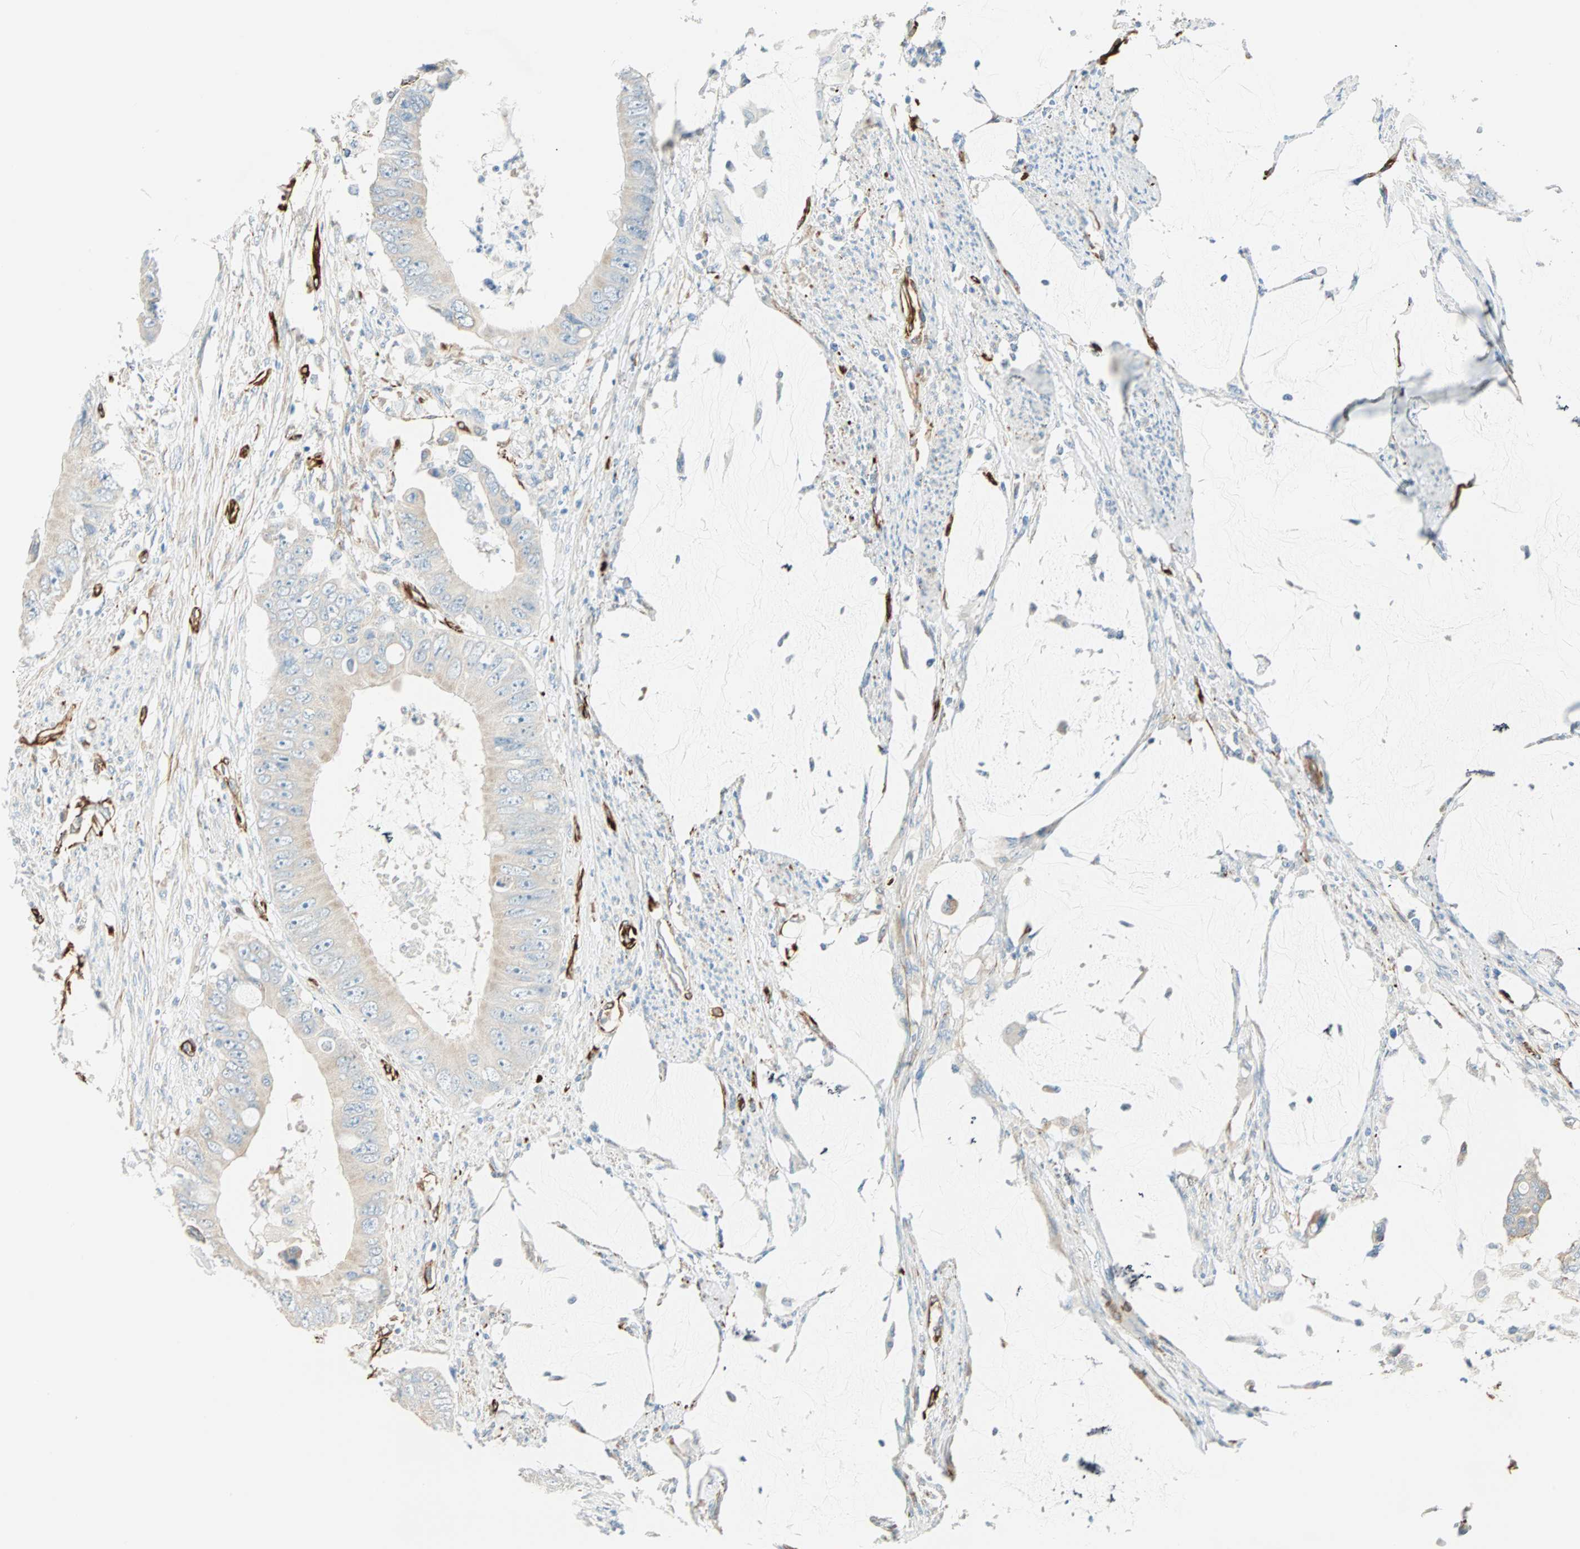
{"staining": {"intensity": "weak", "quantity": "<25%", "location": "cytoplasmic/membranous"}, "tissue": "colorectal cancer", "cell_type": "Tumor cells", "image_type": "cancer", "snomed": [{"axis": "morphology", "description": "Adenocarcinoma, NOS"}, {"axis": "topography", "description": "Rectum"}], "caption": "Immunohistochemistry (IHC) image of colorectal cancer (adenocarcinoma) stained for a protein (brown), which displays no expression in tumor cells. Brightfield microscopy of immunohistochemistry (IHC) stained with DAB (brown) and hematoxylin (blue), captured at high magnification.", "gene": "NES", "patient": {"sex": "female", "age": 77}}